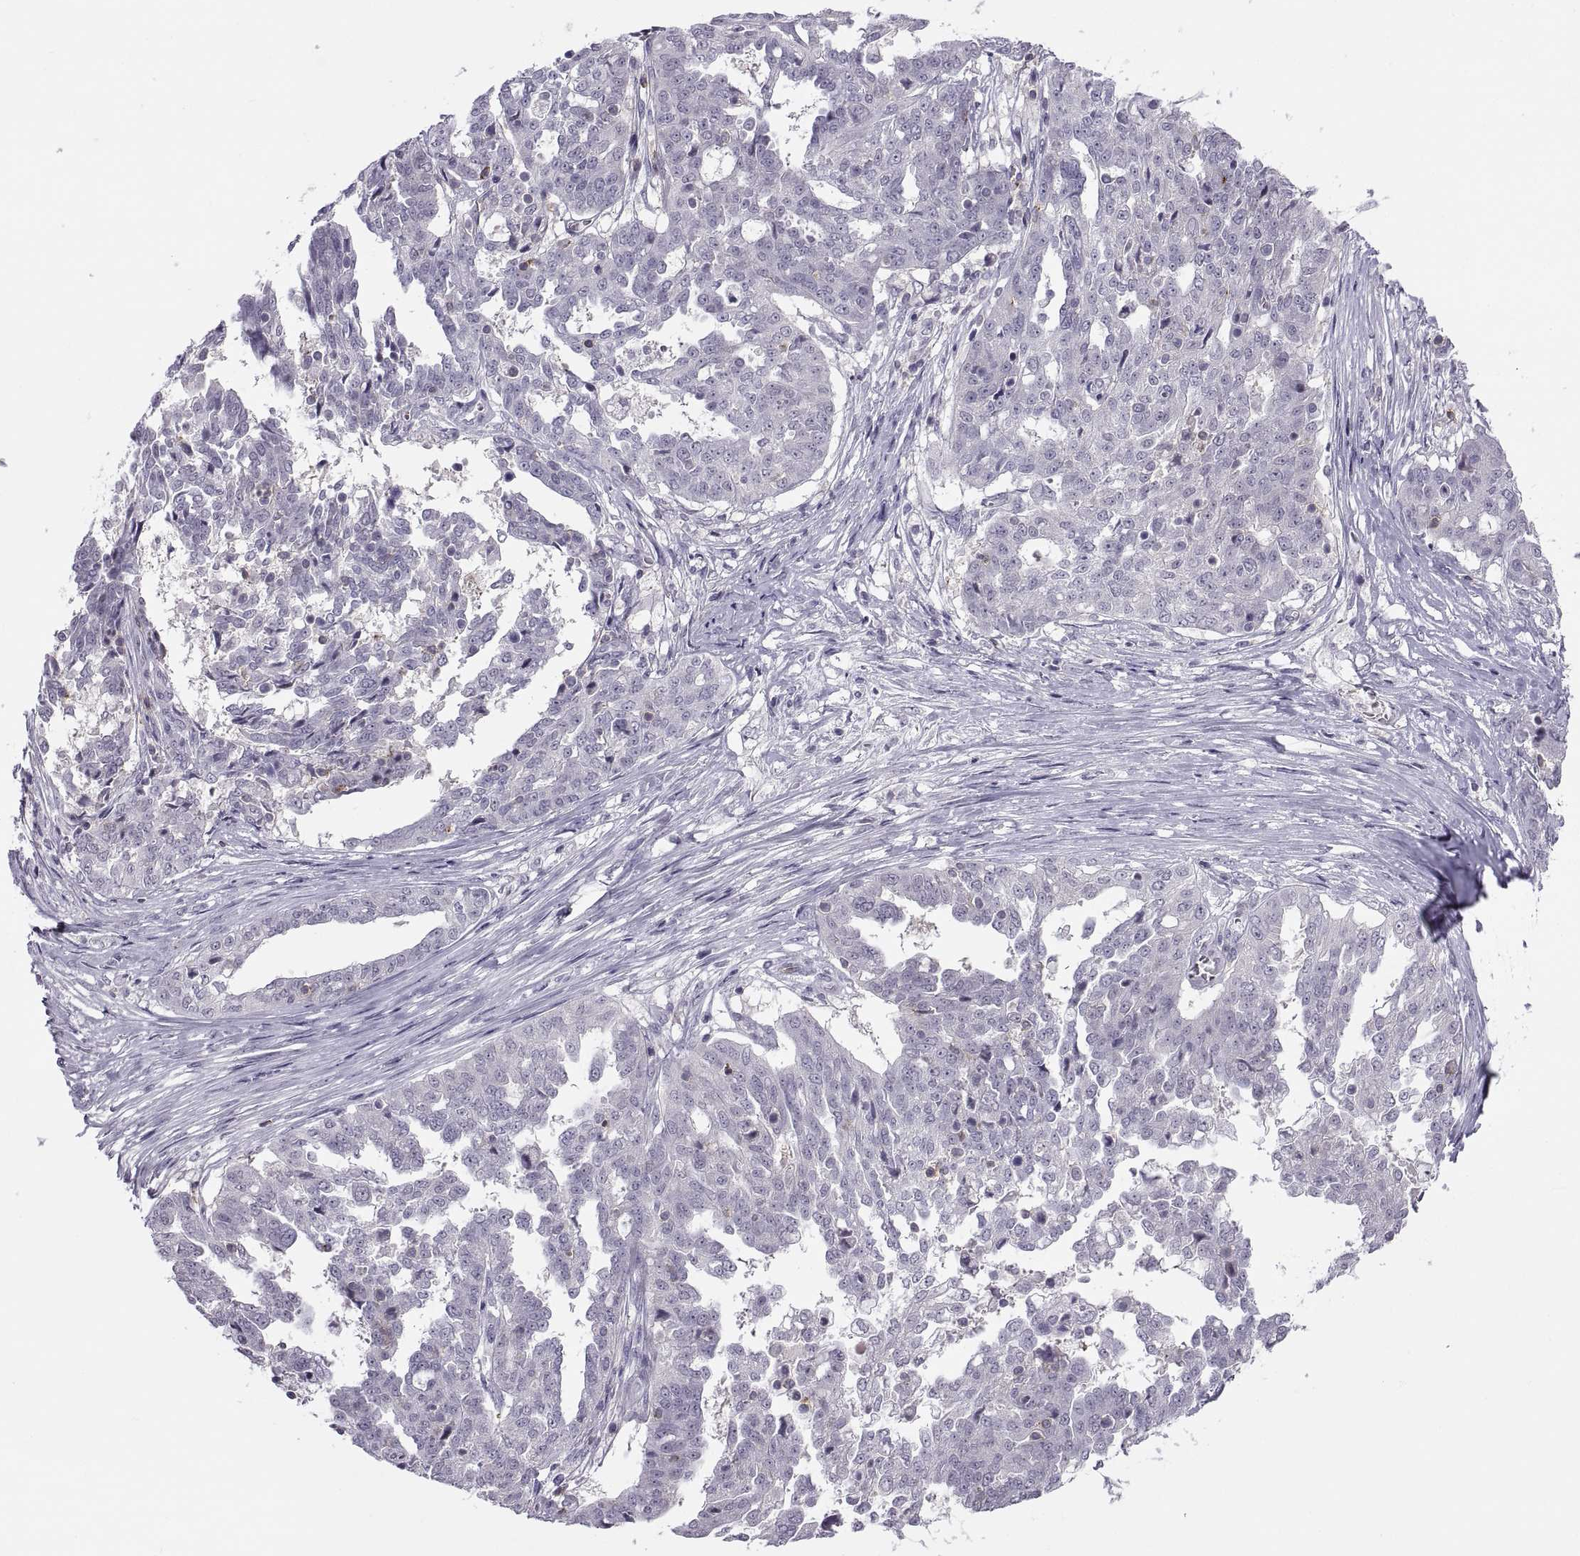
{"staining": {"intensity": "negative", "quantity": "none", "location": "none"}, "tissue": "ovarian cancer", "cell_type": "Tumor cells", "image_type": "cancer", "snomed": [{"axis": "morphology", "description": "Cystadenocarcinoma, serous, NOS"}, {"axis": "topography", "description": "Ovary"}], "caption": "Immunohistochemistry histopathology image of ovarian cancer stained for a protein (brown), which shows no expression in tumor cells.", "gene": "TTC21A", "patient": {"sex": "female", "age": 67}}